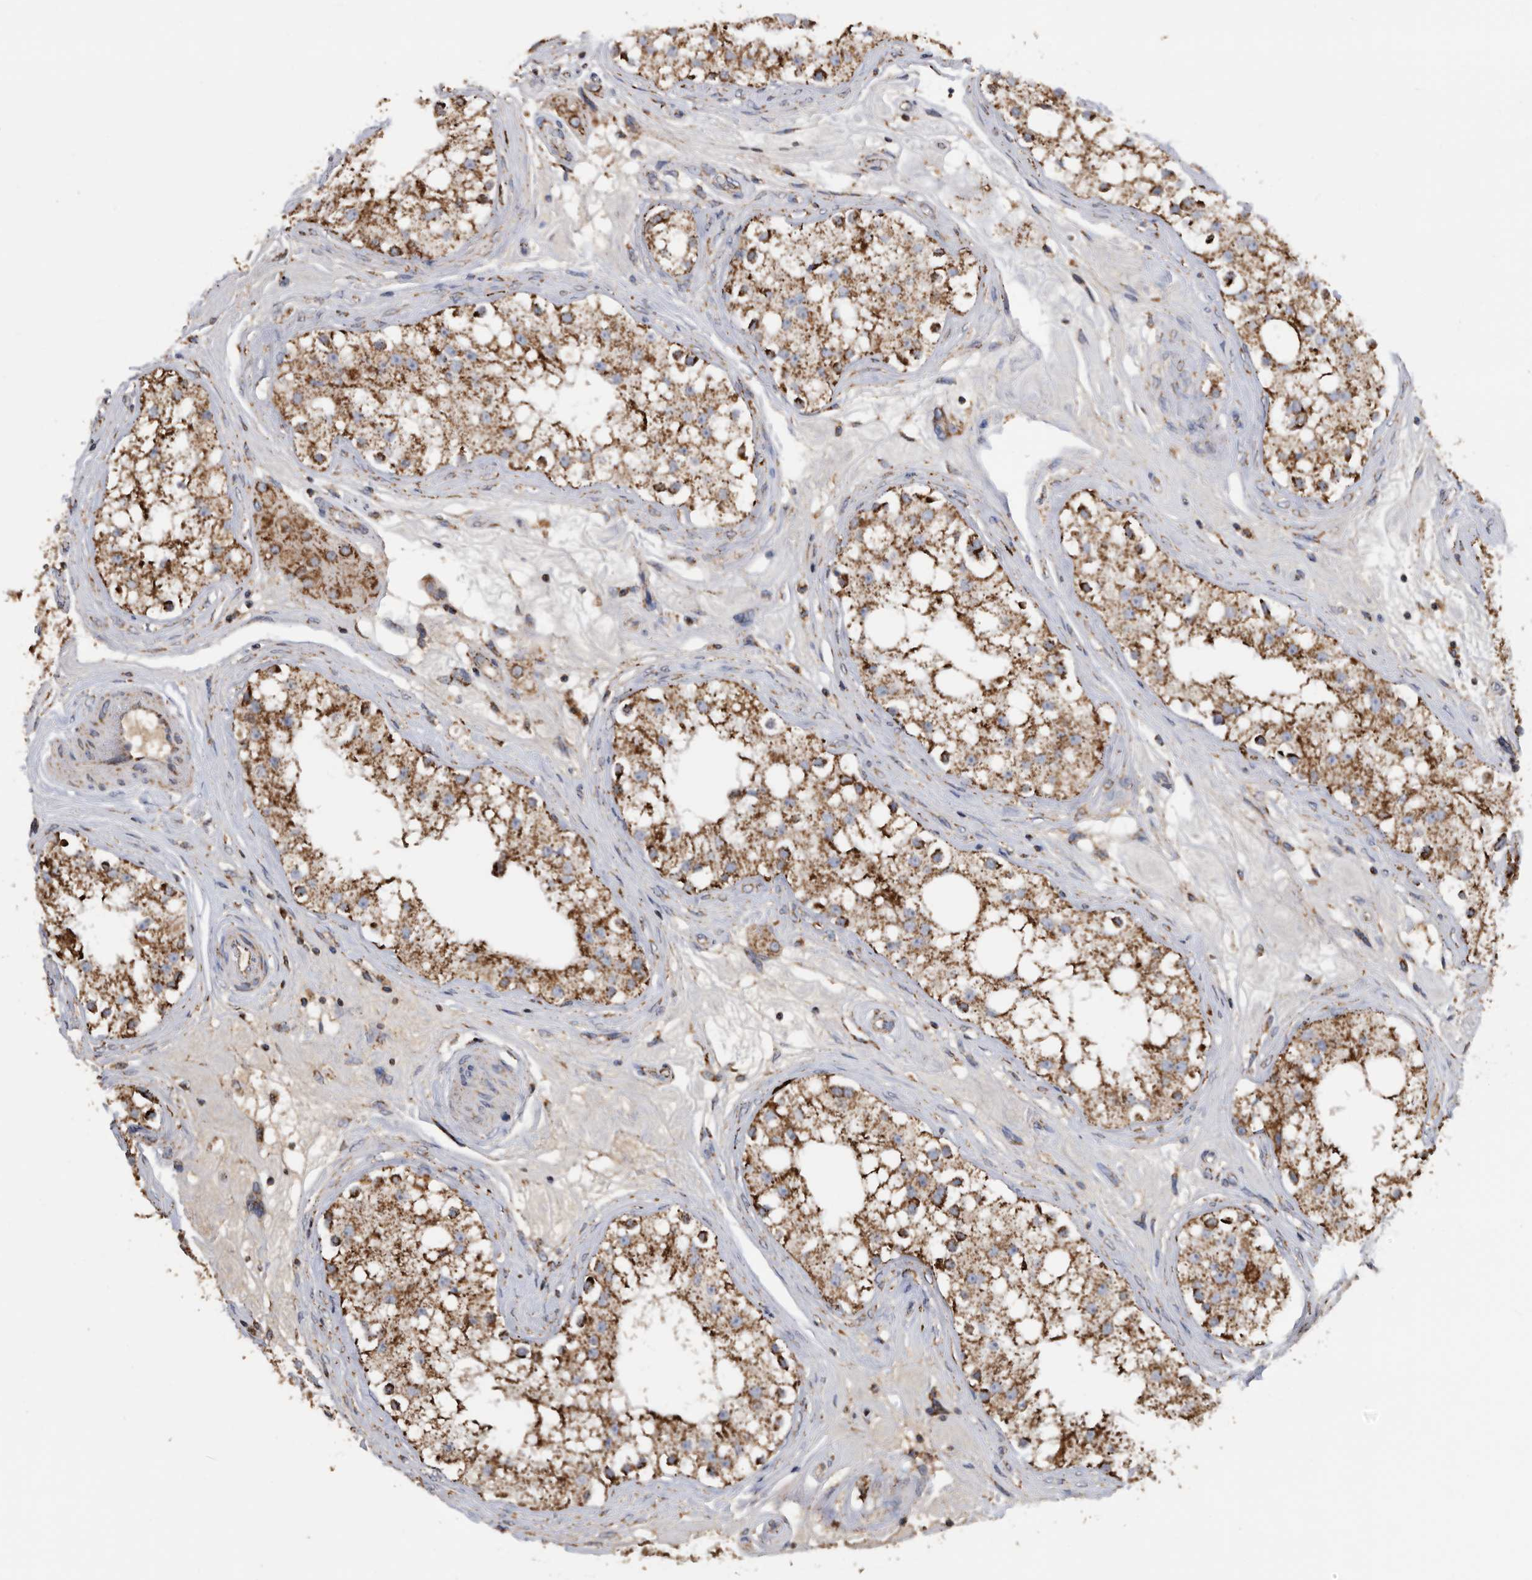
{"staining": {"intensity": "moderate", "quantity": ">75%", "location": "cytoplasmic/membranous"}, "tissue": "testis", "cell_type": "Cells in seminiferous ducts", "image_type": "normal", "snomed": [{"axis": "morphology", "description": "Normal tissue, NOS"}, {"axis": "topography", "description": "Testis"}], "caption": "Protein expression analysis of unremarkable human testis reveals moderate cytoplasmic/membranous positivity in about >75% of cells in seminiferous ducts. (DAB (3,3'-diaminobenzidine) IHC, brown staining for protein, blue staining for nuclei).", "gene": "WFDC1", "patient": {"sex": "male", "age": 84}}